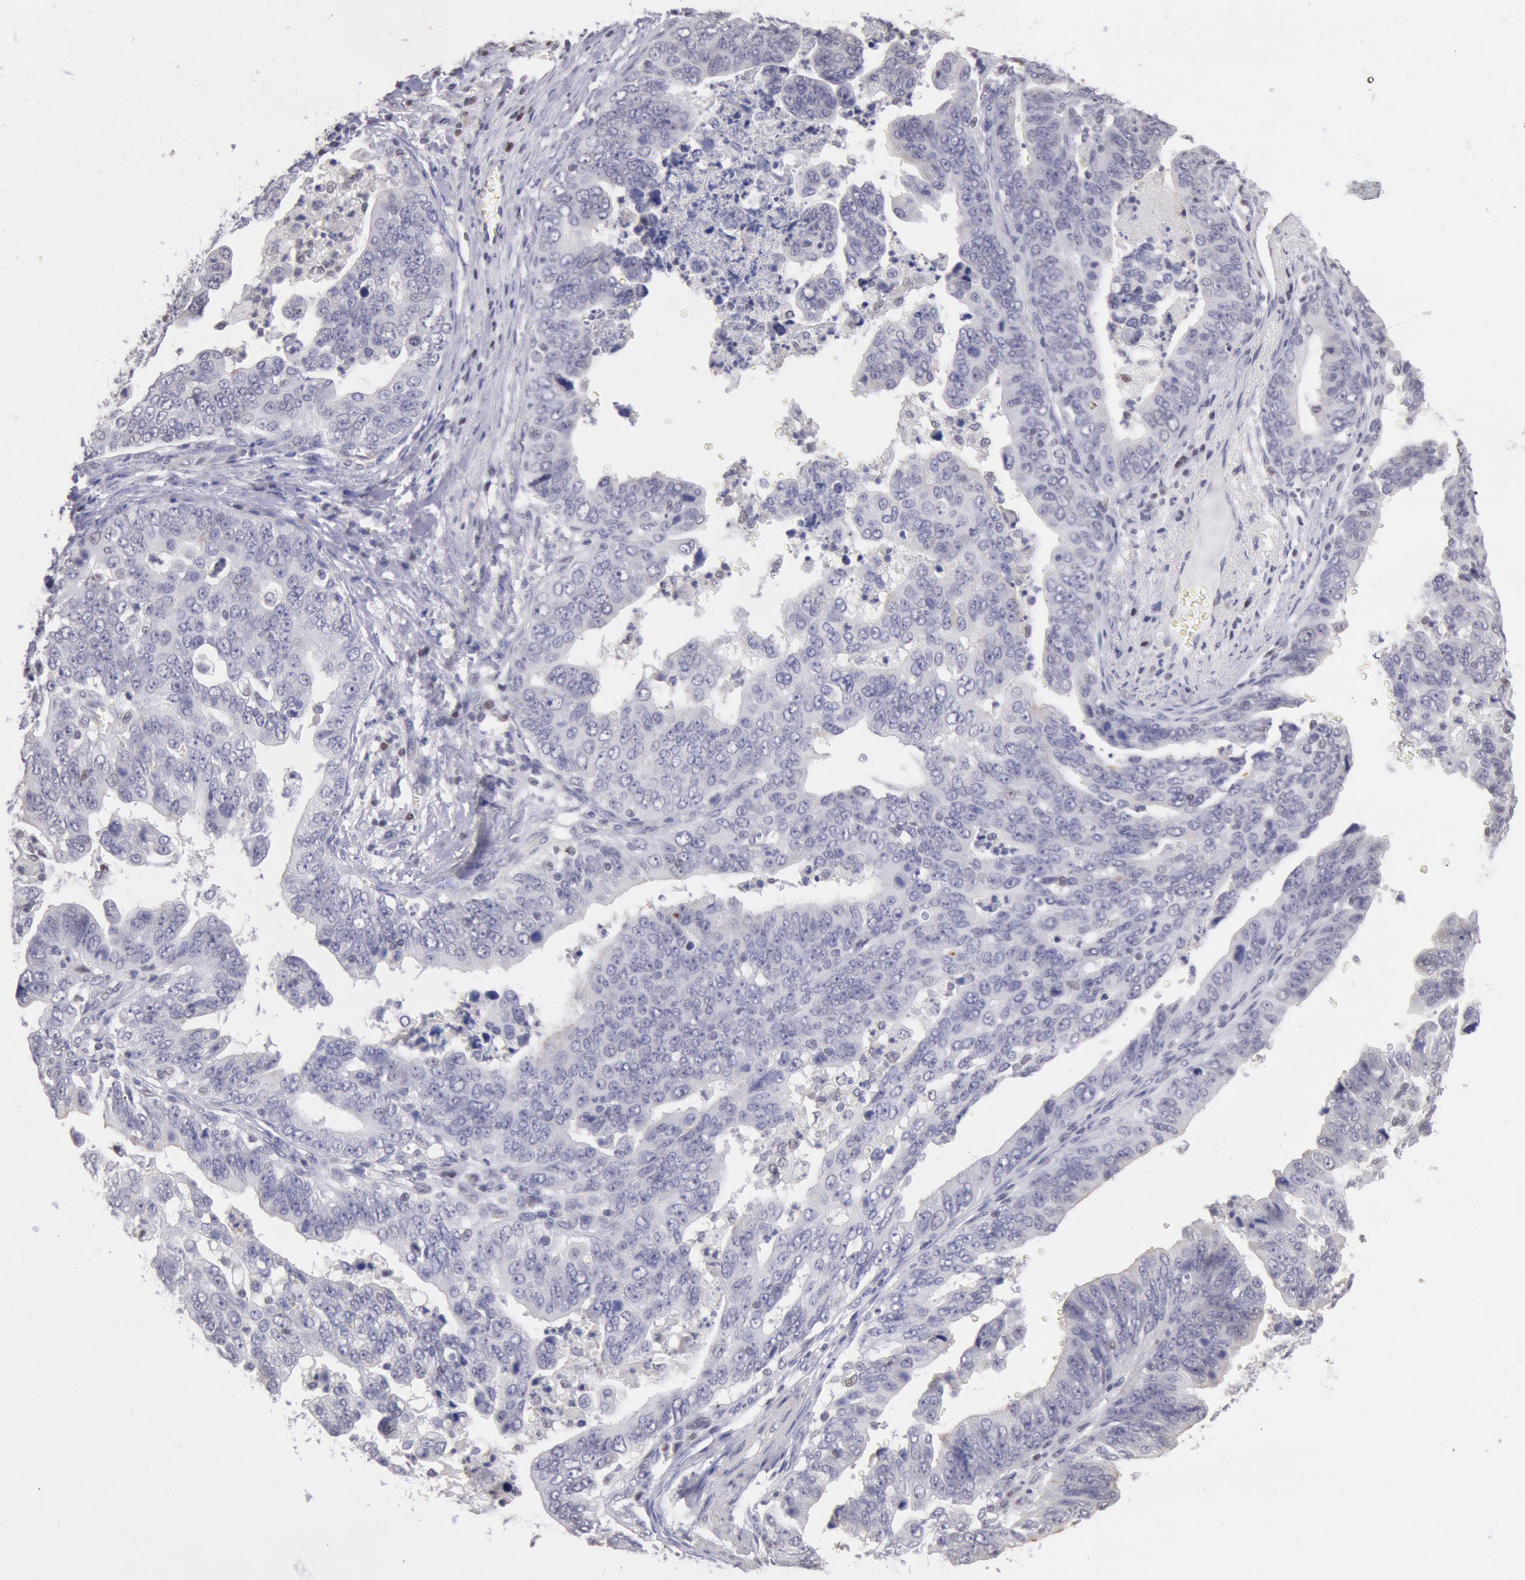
{"staining": {"intensity": "negative", "quantity": "none", "location": "none"}, "tissue": "stomach cancer", "cell_type": "Tumor cells", "image_type": "cancer", "snomed": [{"axis": "morphology", "description": "Adenocarcinoma, NOS"}, {"axis": "topography", "description": "Stomach, upper"}], "caption": "Adenocarcinoma (stomach) was stained to show a protein in brown. There is no significant staining in tumor cells. (DAB immunohistochemistry with hematoxylin counter stain).", "gene": "MYH7", "patient": {"sex": "female", "age": 50}}